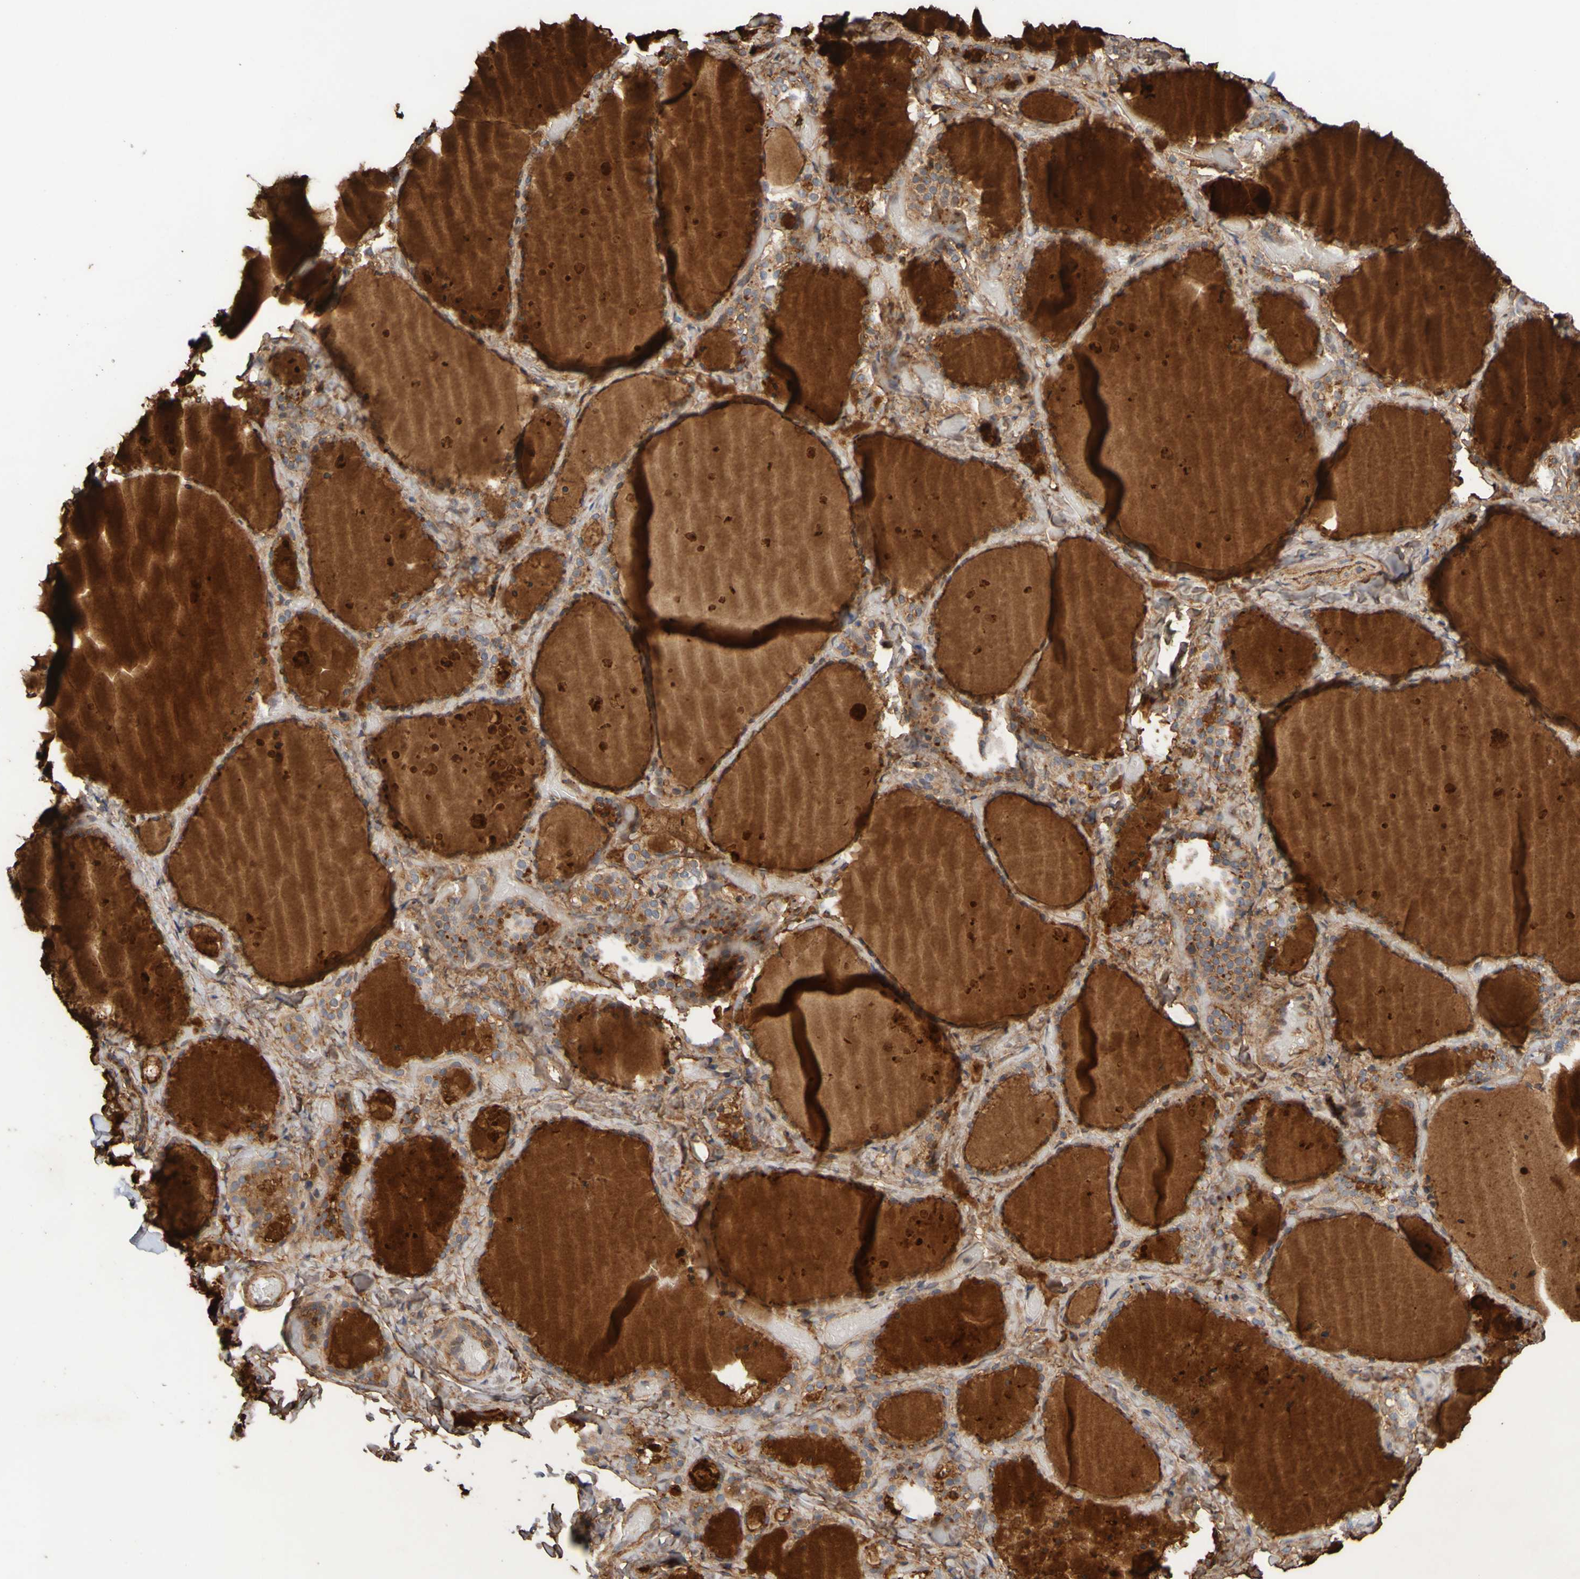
{"staining": {"intensity": "moderate", "quantity": ">75%", "location": "cytoplasmic/membranous"}, "tissue": "thyroid gland", "cell_type": "Glandular cells", "image_type": "normal", "snomed": [{"axis": "morphology", "description": "Normal tissue, NOS"}, {"axis": "topography", "description": "Thyroid gland"}], "caption": "Immunohistochemical staining of unremarkable thyroid gland shows medium levels of moderate cytoplasmic/membranous staining in about >75% of glandular cells.", "gene": "UCN", "patient": {"sex": "female", "age": 44}}